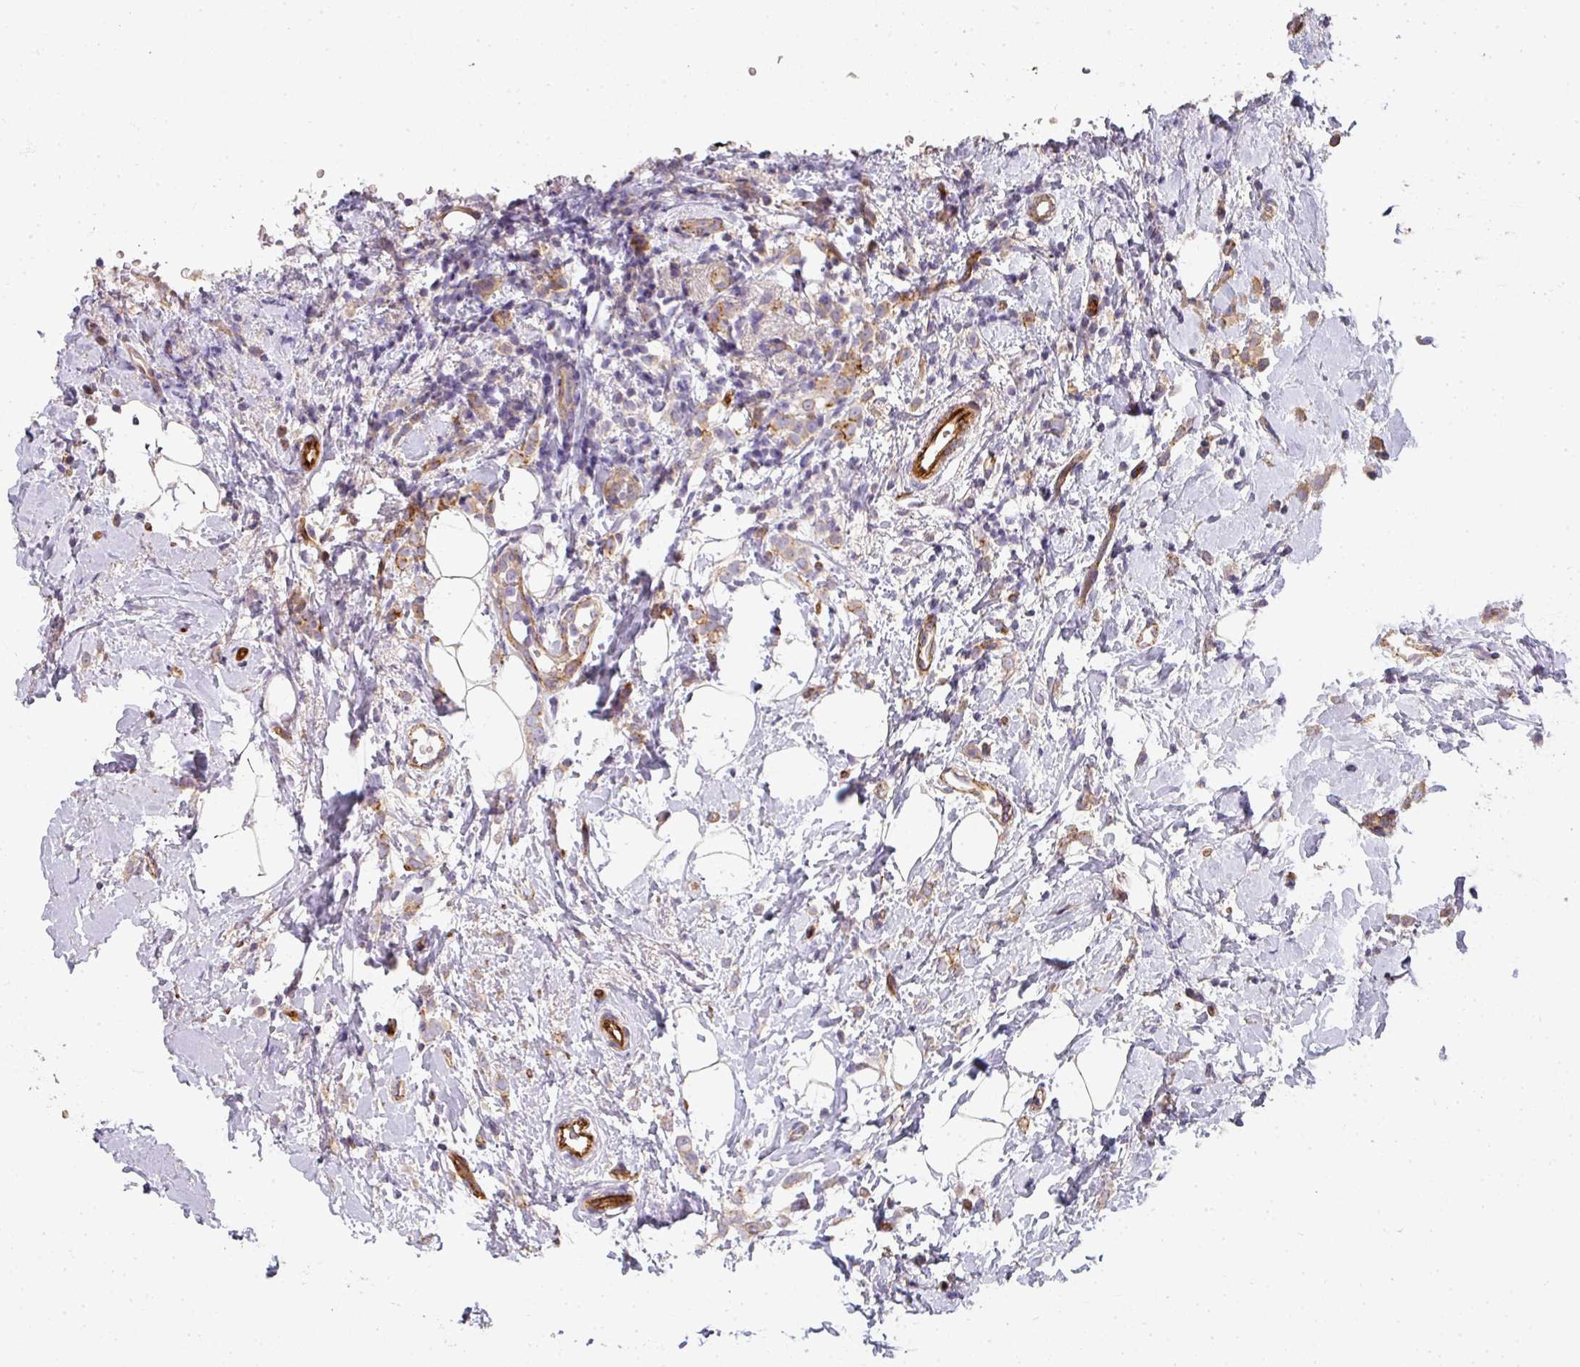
{"staining": {"intensity": "negative", "quantity": "none", "location": "none"}, "tissue": "breast cancer", "cell_type": "Tumor cells", "image_type": "cancer", "snomed": [{"axis": "morphology", "description": "Lobular carcinoma"}, {"axis": "topography", "description": "Breast"}], "caption": "A high-resolution image shows IHC staining of lobular carcinoma (breast), which demonstrates no significant expression in tumor cells.", "gene": "PCDH1", "patient": {"sex": "female", "age": 47}}